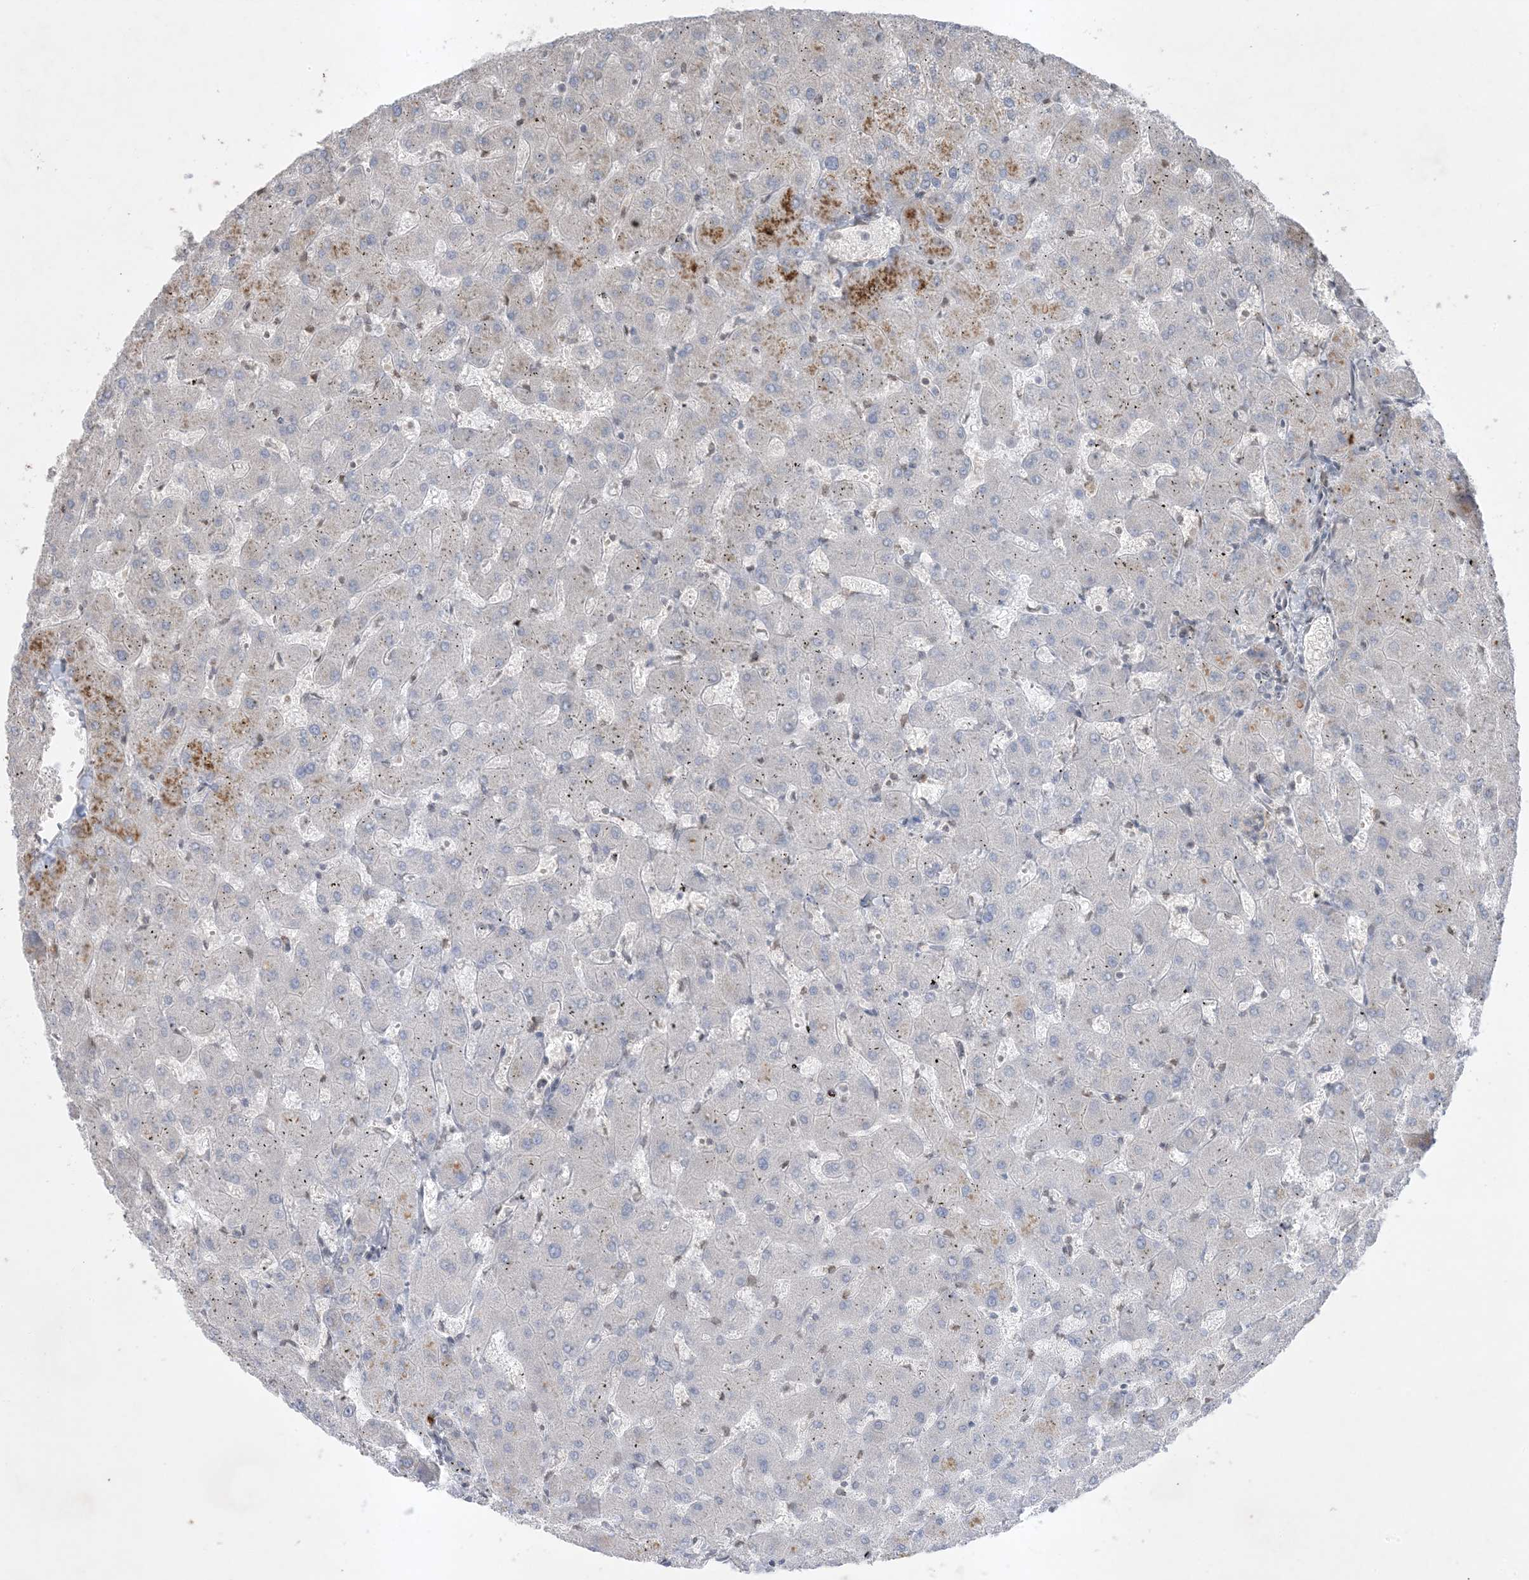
{"staining": {"intensity": "weak", "quantity": "<25%", "location": "cytoplasmic/membranous"}, "tissue": "liver", "cell_type": "Cholangiocytes", "image_type": "normal", "snomed": [{"axis": "morphology", "description": "Normal tissue, NOS"}, {"axis": "topography", "description": "Liver"}], "caption": "High magnification brightfield microscopy of normal liver stained with DAB (brown) and counterstained with hematoxylin (blue): cholangiocytes show no significant staining.", "gene": "FNDC1", "patient": {"sex": "female", "age": 63}}